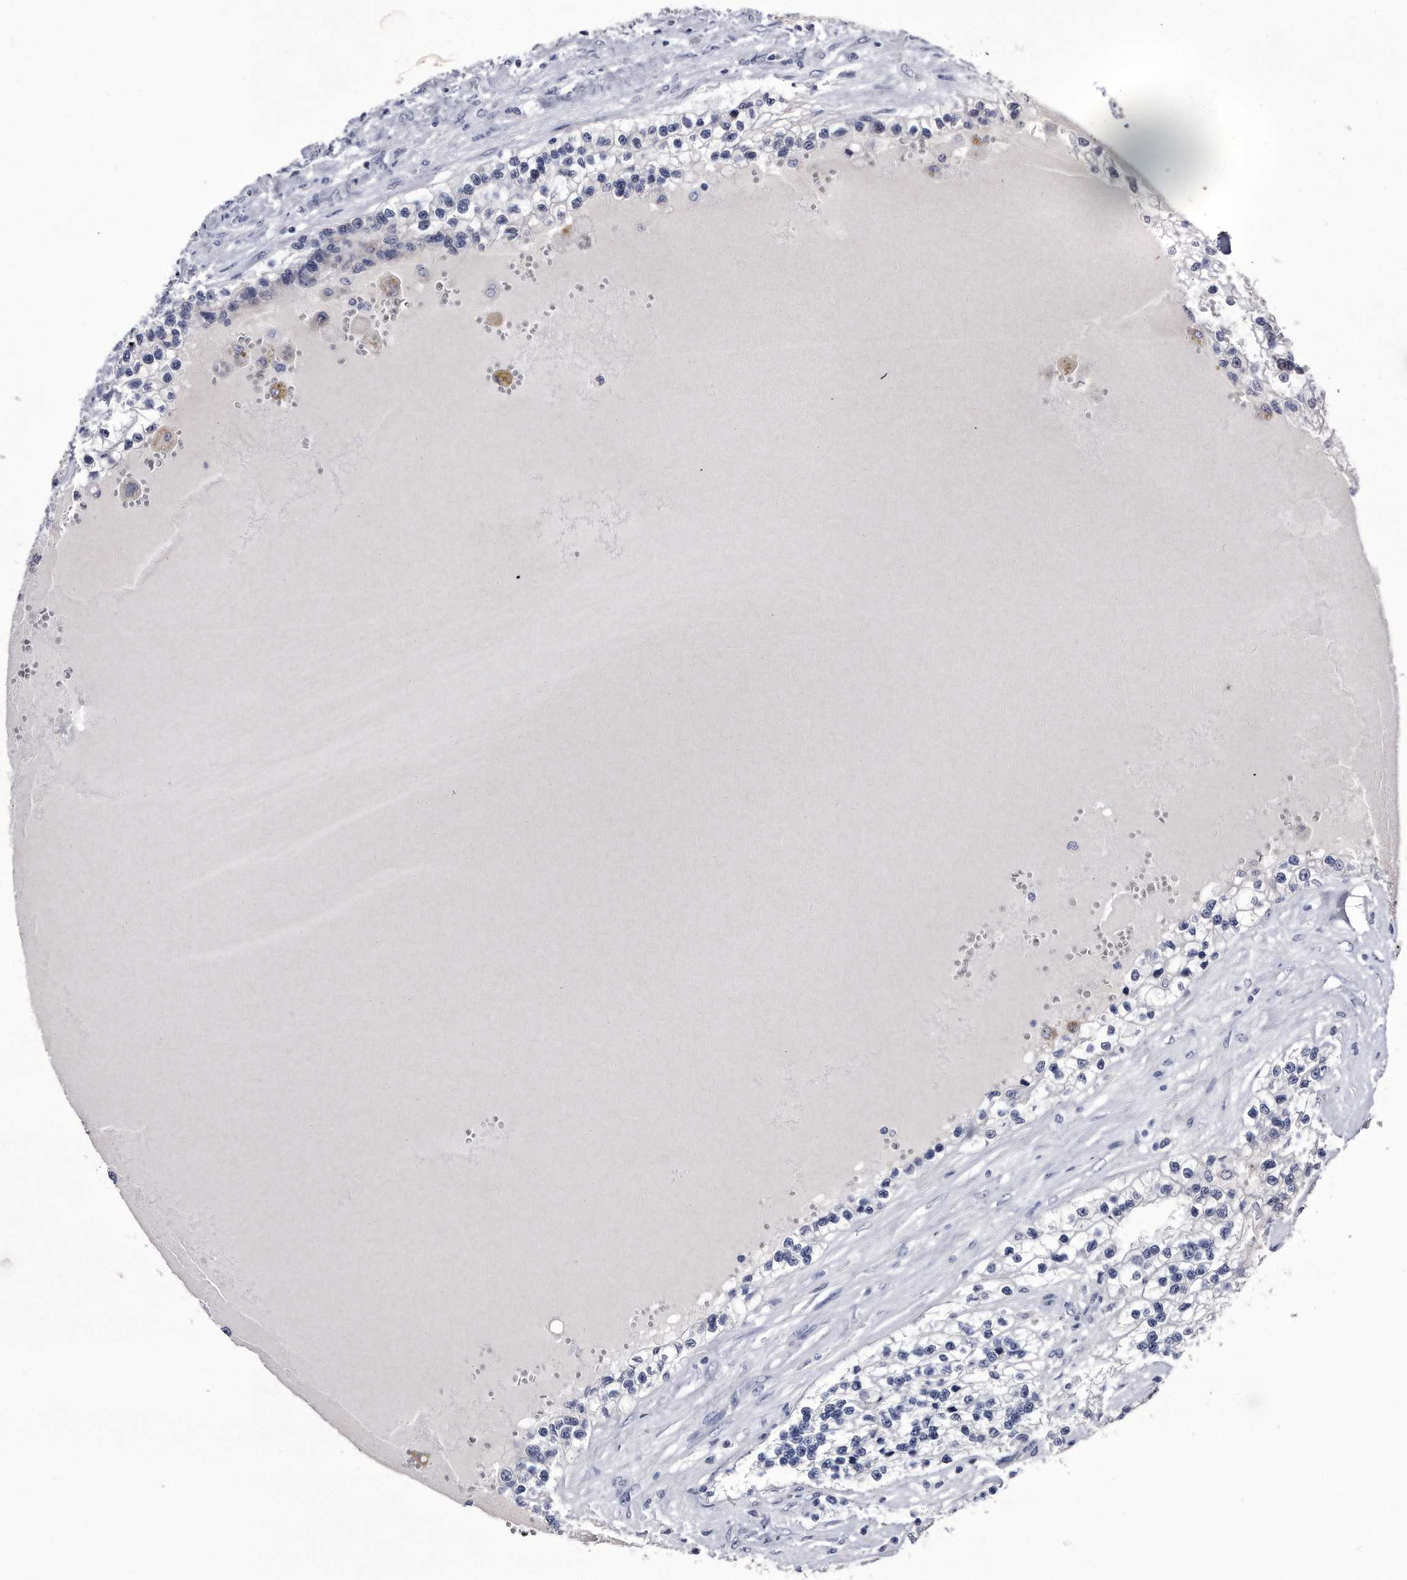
{"staining": {"intensity": "negative", "quantity": "none", "location": "none"}, "tissue": "renal cancer", "cell_type": "Tumor cells", "image_type": "cancer", "snomed": [{"axis": "morphology", "description": "Adenocarcinoma, NOS"}, {"axis": "topography", "description": "Kidney"}], "caption": "A histopathology image of human renal cancer (adenocarcinoma) is negative for staining in tumor cells.", "gene": "KCTD8", "patient": {"sex": "female", "age": 57}}